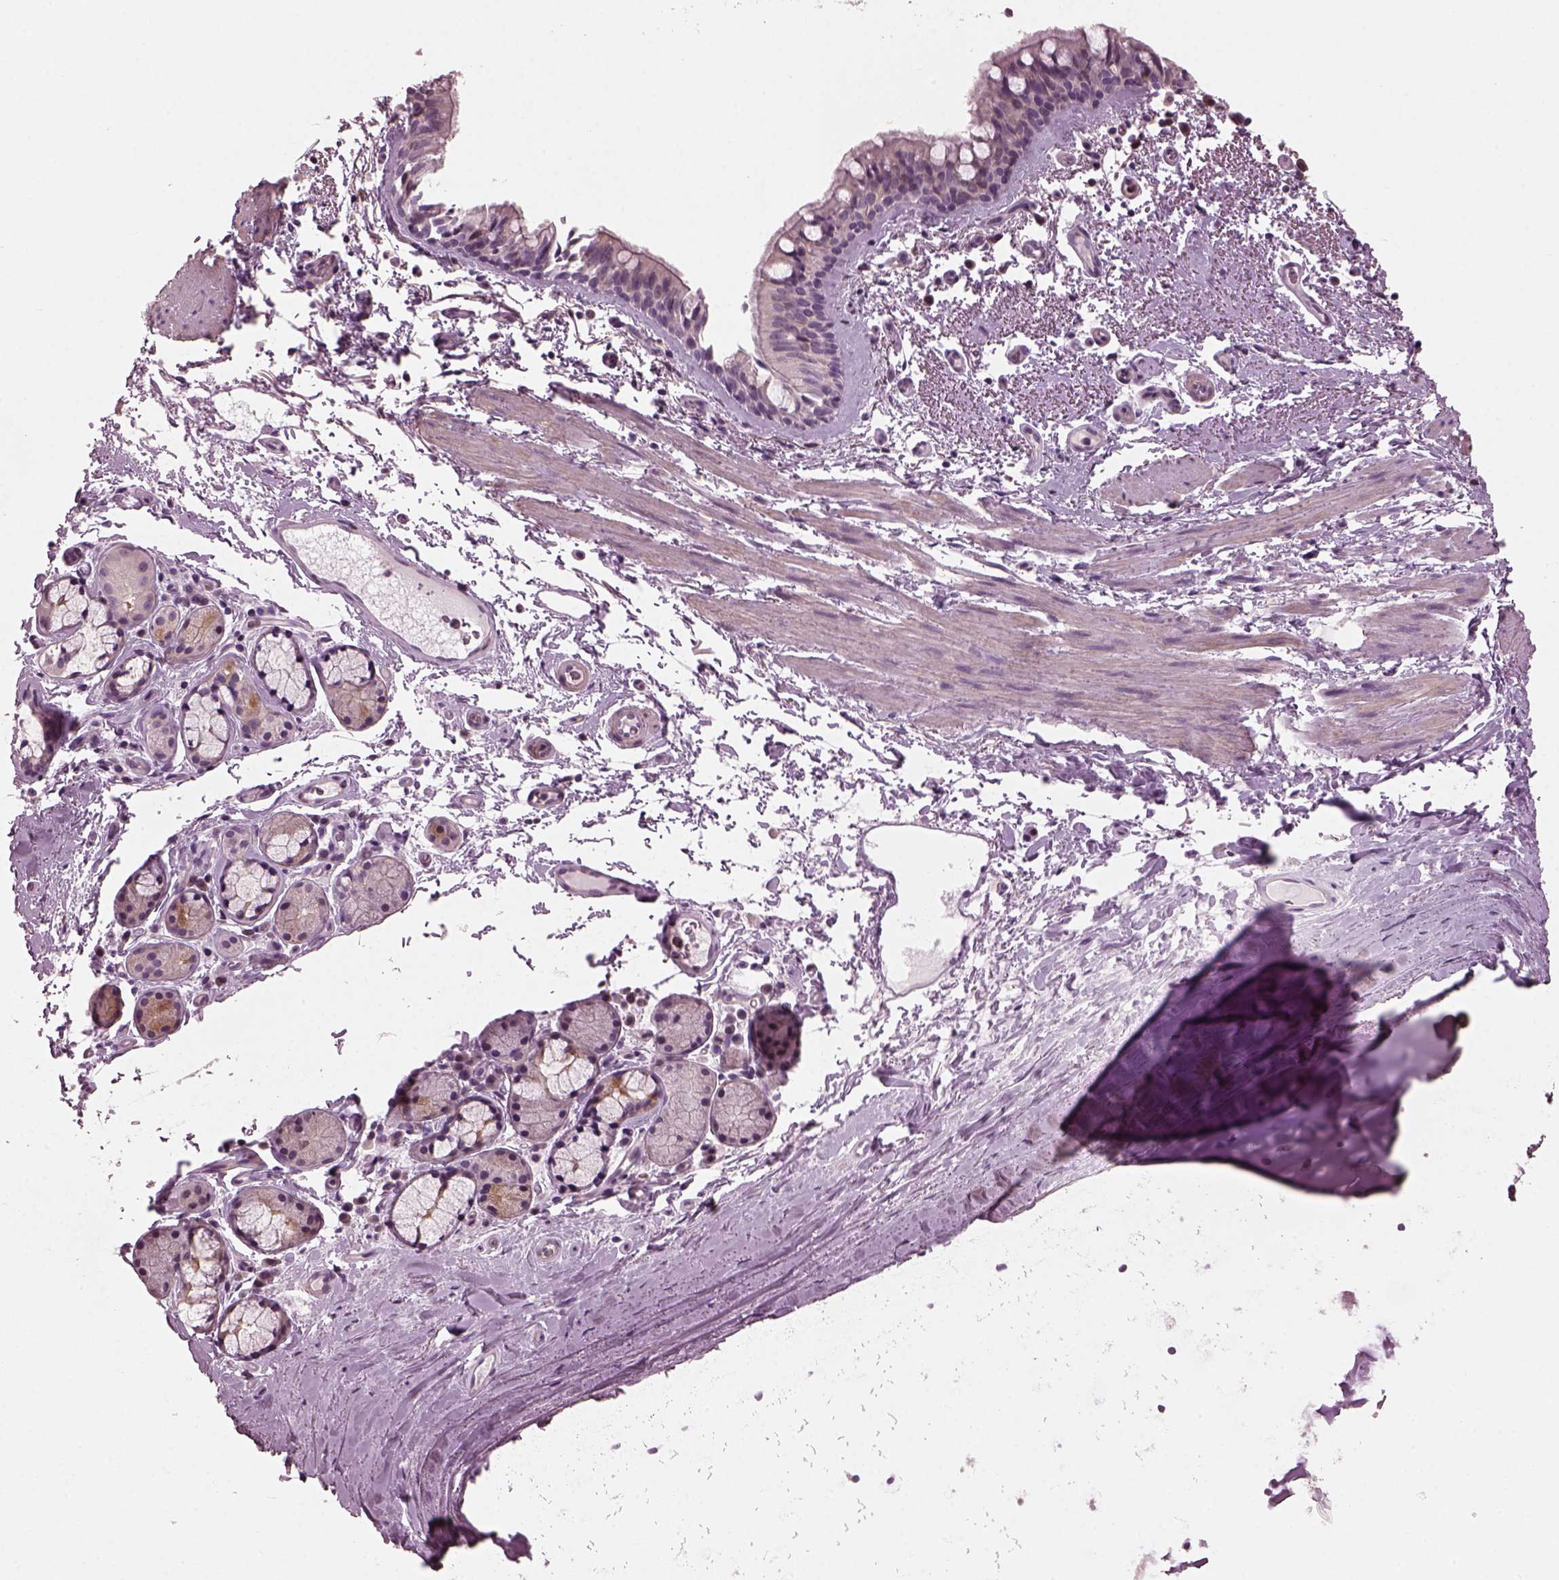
{"staining": {"intensity": "negative", "quantity": "none", "location": "none"}, "tissue": "bronchus", "cell_type": "Respiratory epithelial cells", "image_type": "normal", "snomed": [{"axis": "morphology", "description": "Normal tissue, NOS"}, {"axis": "topography", "description": "Bronchus"}], "caption": "This is an immunohistochemistry (IHC) photomicrograph of benign human bronchus. There is no expression in respiratory epithelial cells.", "gene": "BFSP1", "patient": {"sex": "female", "age": 64}}